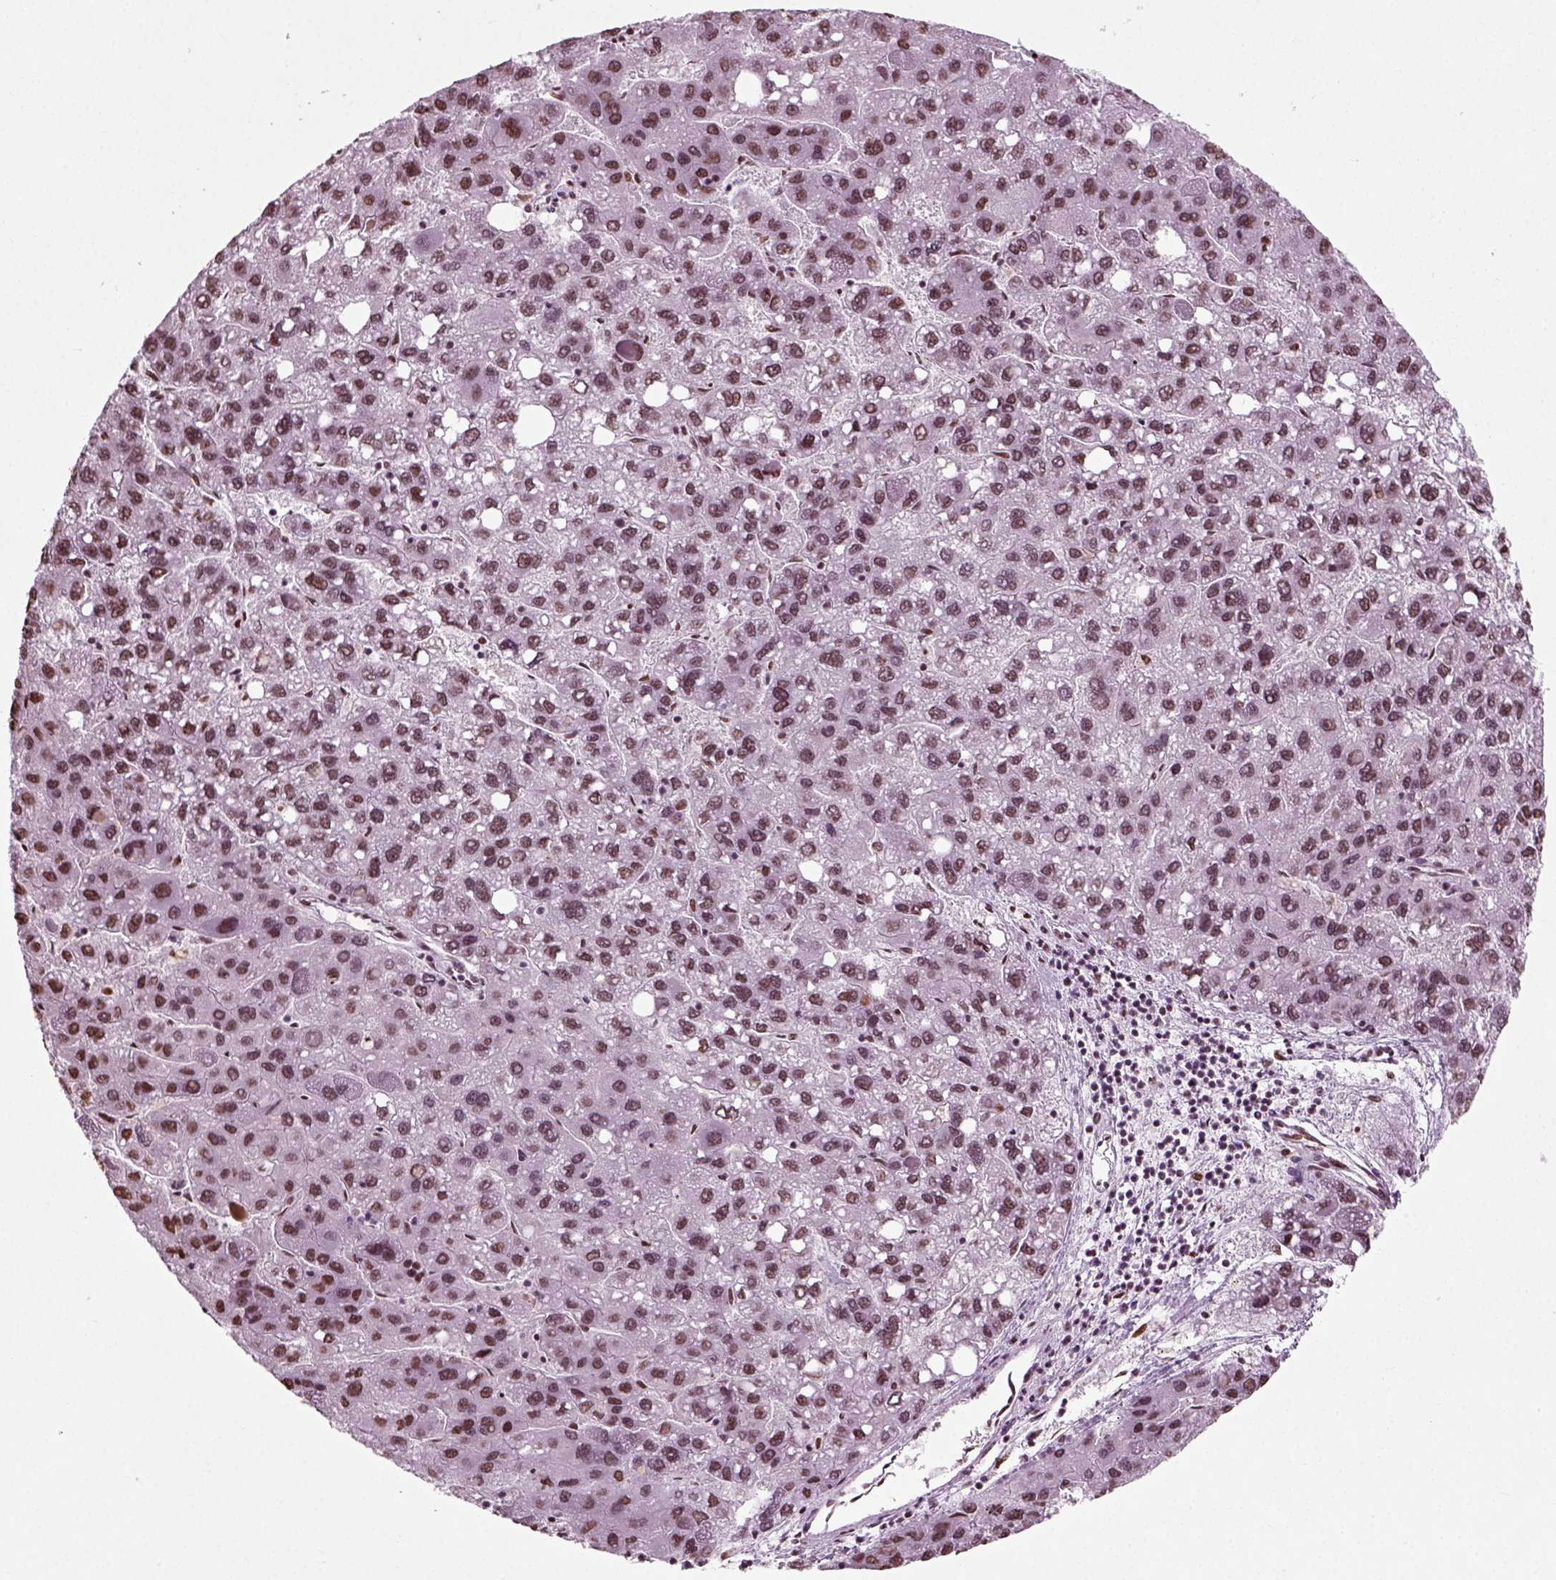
{"staining": {"intensity": "strong", "quantity": "25%-75%", "location": "nuclear"}, "tissue": "liver cancer", "cell_type": "Tumor cells", "image_type": "cancer", "snomed": [{"axis": "morphology", "description": "Carcinoma, Hepatocellular, NOS"}, {"axis": "topography", "description": "Liver"}], "caption": "IHC (DAB) staining of human liver hepatocellular carcinoma shows strong nuclear protein expression in about 25%-75% of tumor cells.", "gene": "POLR1H", "patient": {"sex": "female", "age": 82}}